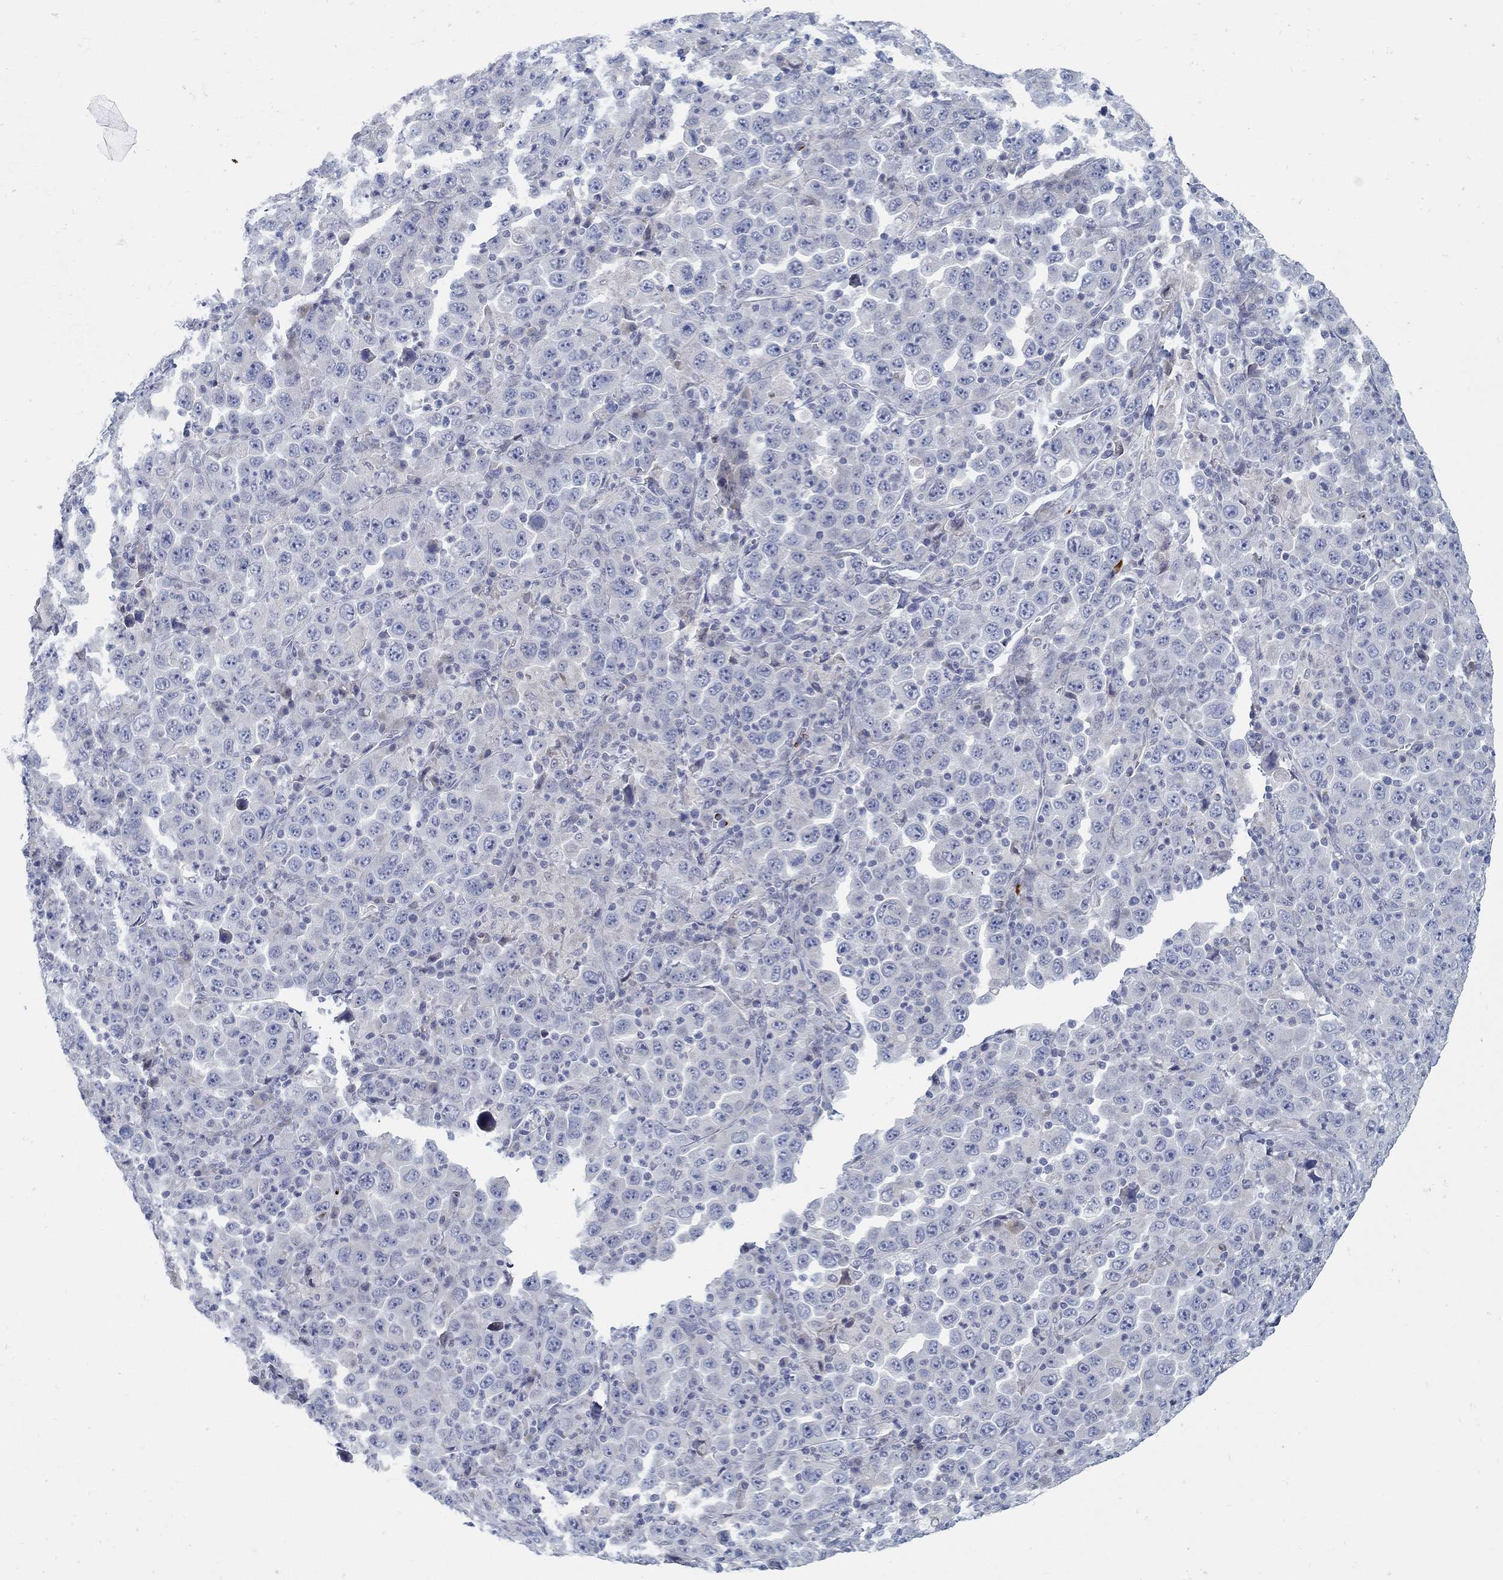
{"staining": {"intensity": "negative", "quantity": "none", "location": "none"}, "tissue": "stomach cancer", "cell_type": "Tumor cells", "image_type": "cancer", "snomed": [{"axis": "morphology", "description": "Normal tissue, NOS"}, {"axis": "morphology", "description": "Adenocarcinoma, NOS"}, {"axis": "topography", "description": "Stomach, upper"}, {"axis": "topography", "description": "Stomach"}], "caption": "Human stomach adenocarcinoma stained for a protein using immunohistochemistry demonstrates no staining in tumor cells.", "gene": "ANO7", "patient": {"sex": "male", "age": 59}}